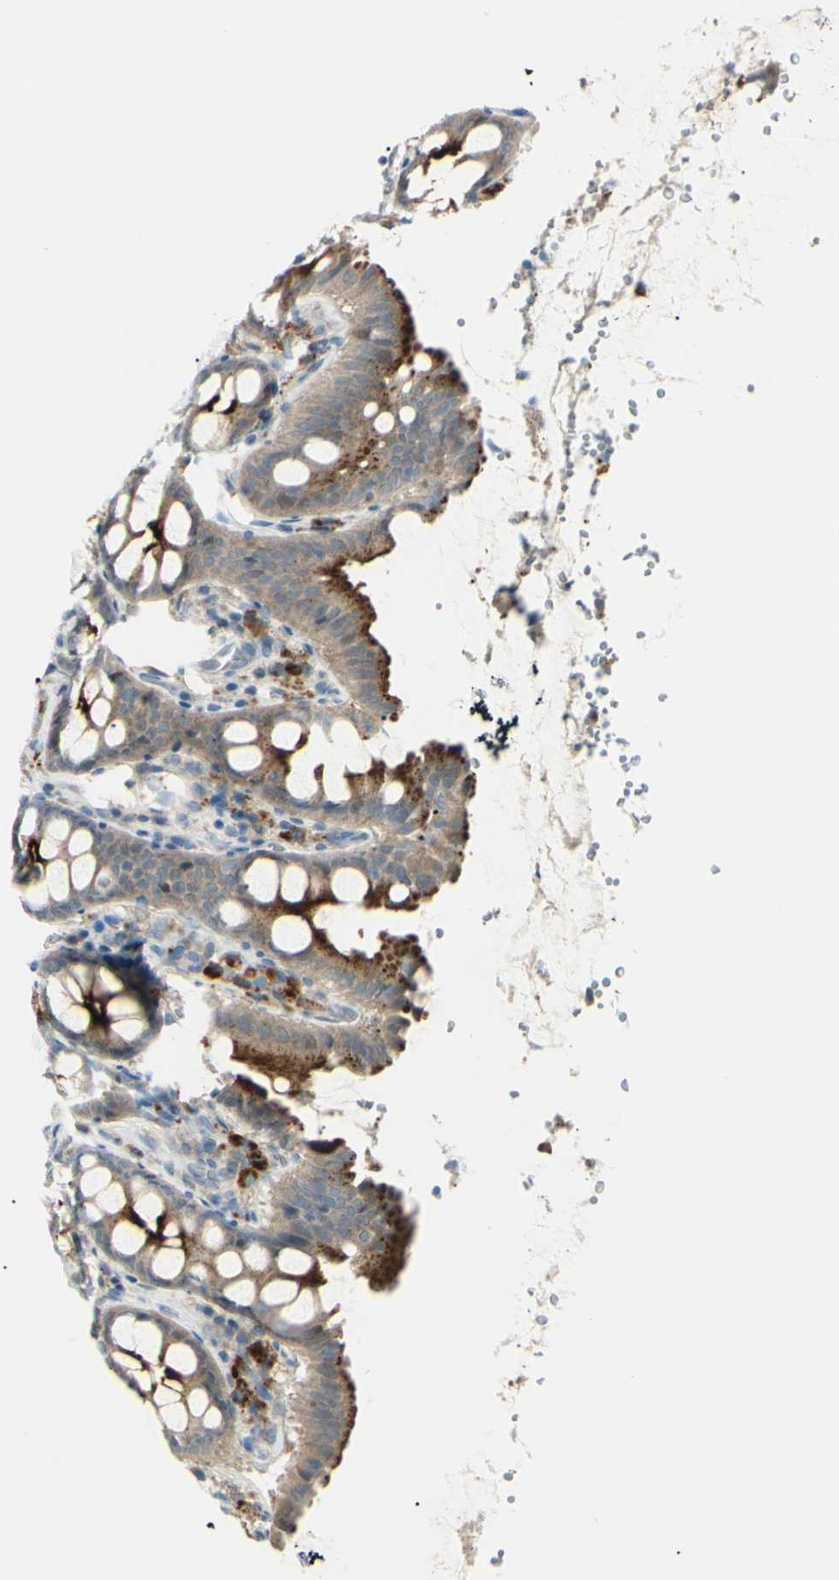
{"staining": {"intensity": "moderate", "quantity": ">75%", "location": "cytoplasmic/membranous"}, "tissue": "colon", "cell_type": "Endothelial cells", "image_type": "normal", "snomed": [{"axis": "morphology", "description": "Normal tissue, NOS"}, {"axis": "topography", "description": "Colon"}], "caption": "An image of human colon stained for a protein displays moderate cytoplasmic/membranous brown staining in endothelial cells.", "gene": "LMTK2", "patient": {"sex": "female", "age": 61}}